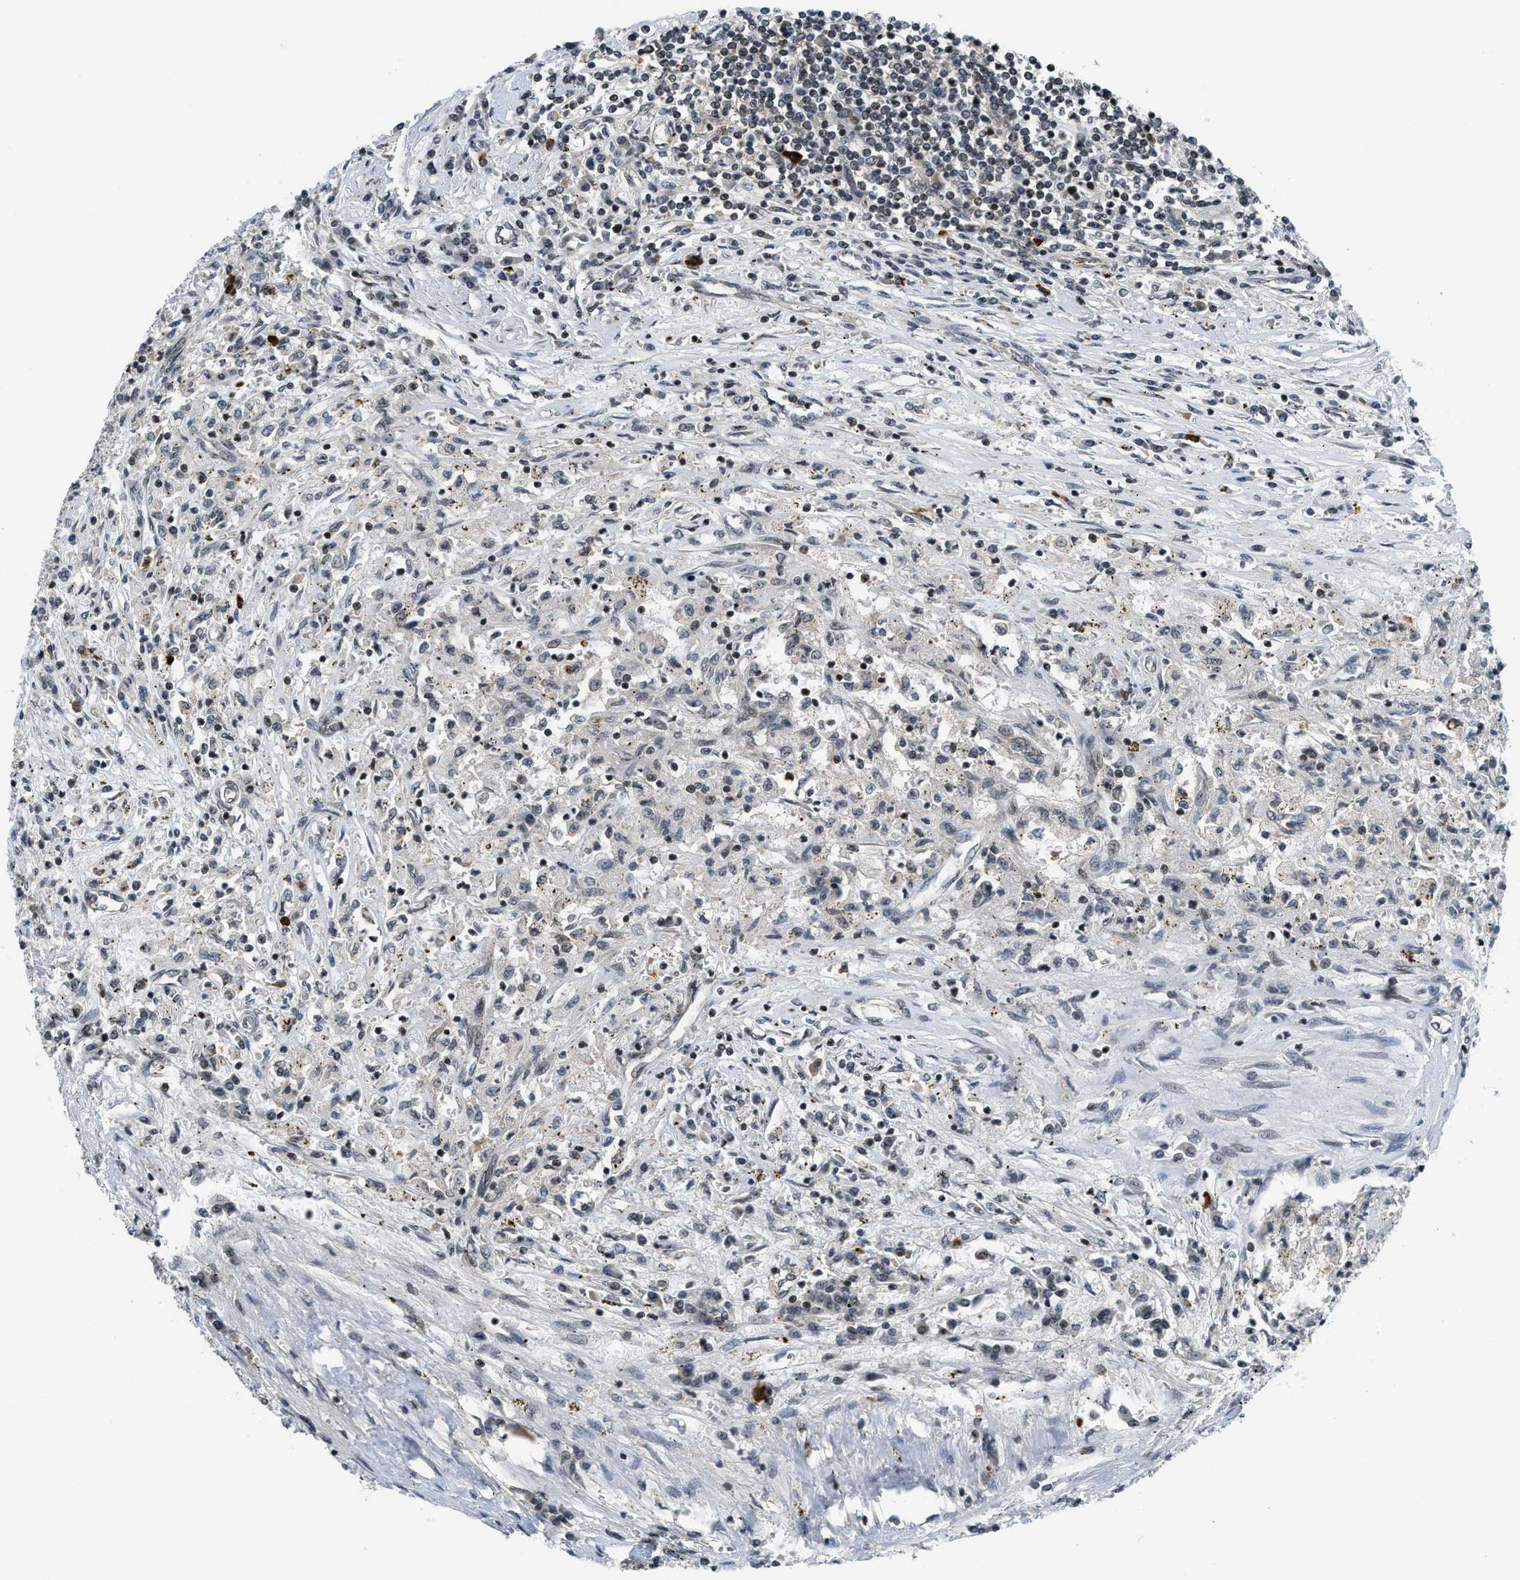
{"staining": {"intensity": "negative", "quantity": "none", "location": "none"}, "tissue": "renal cancer", "cell_type": "Tumor cells", "image_type": "cancer", "snomed": [{"axis": "morphology", "description": "Normal tissue, NOS"}, {"axis": "morphology", "description": "Adenocarcinoma, NOS"}, {"axis": "topography", "description": "Kidney"}], "caption": "DAB (3,3'-diaminobenzidine) immunohistochemical staining of human renal cancer reveals no significant staining in tumor cells.", "gene": "KMT2A", "patient": {"sex": "male", "age": 71}}